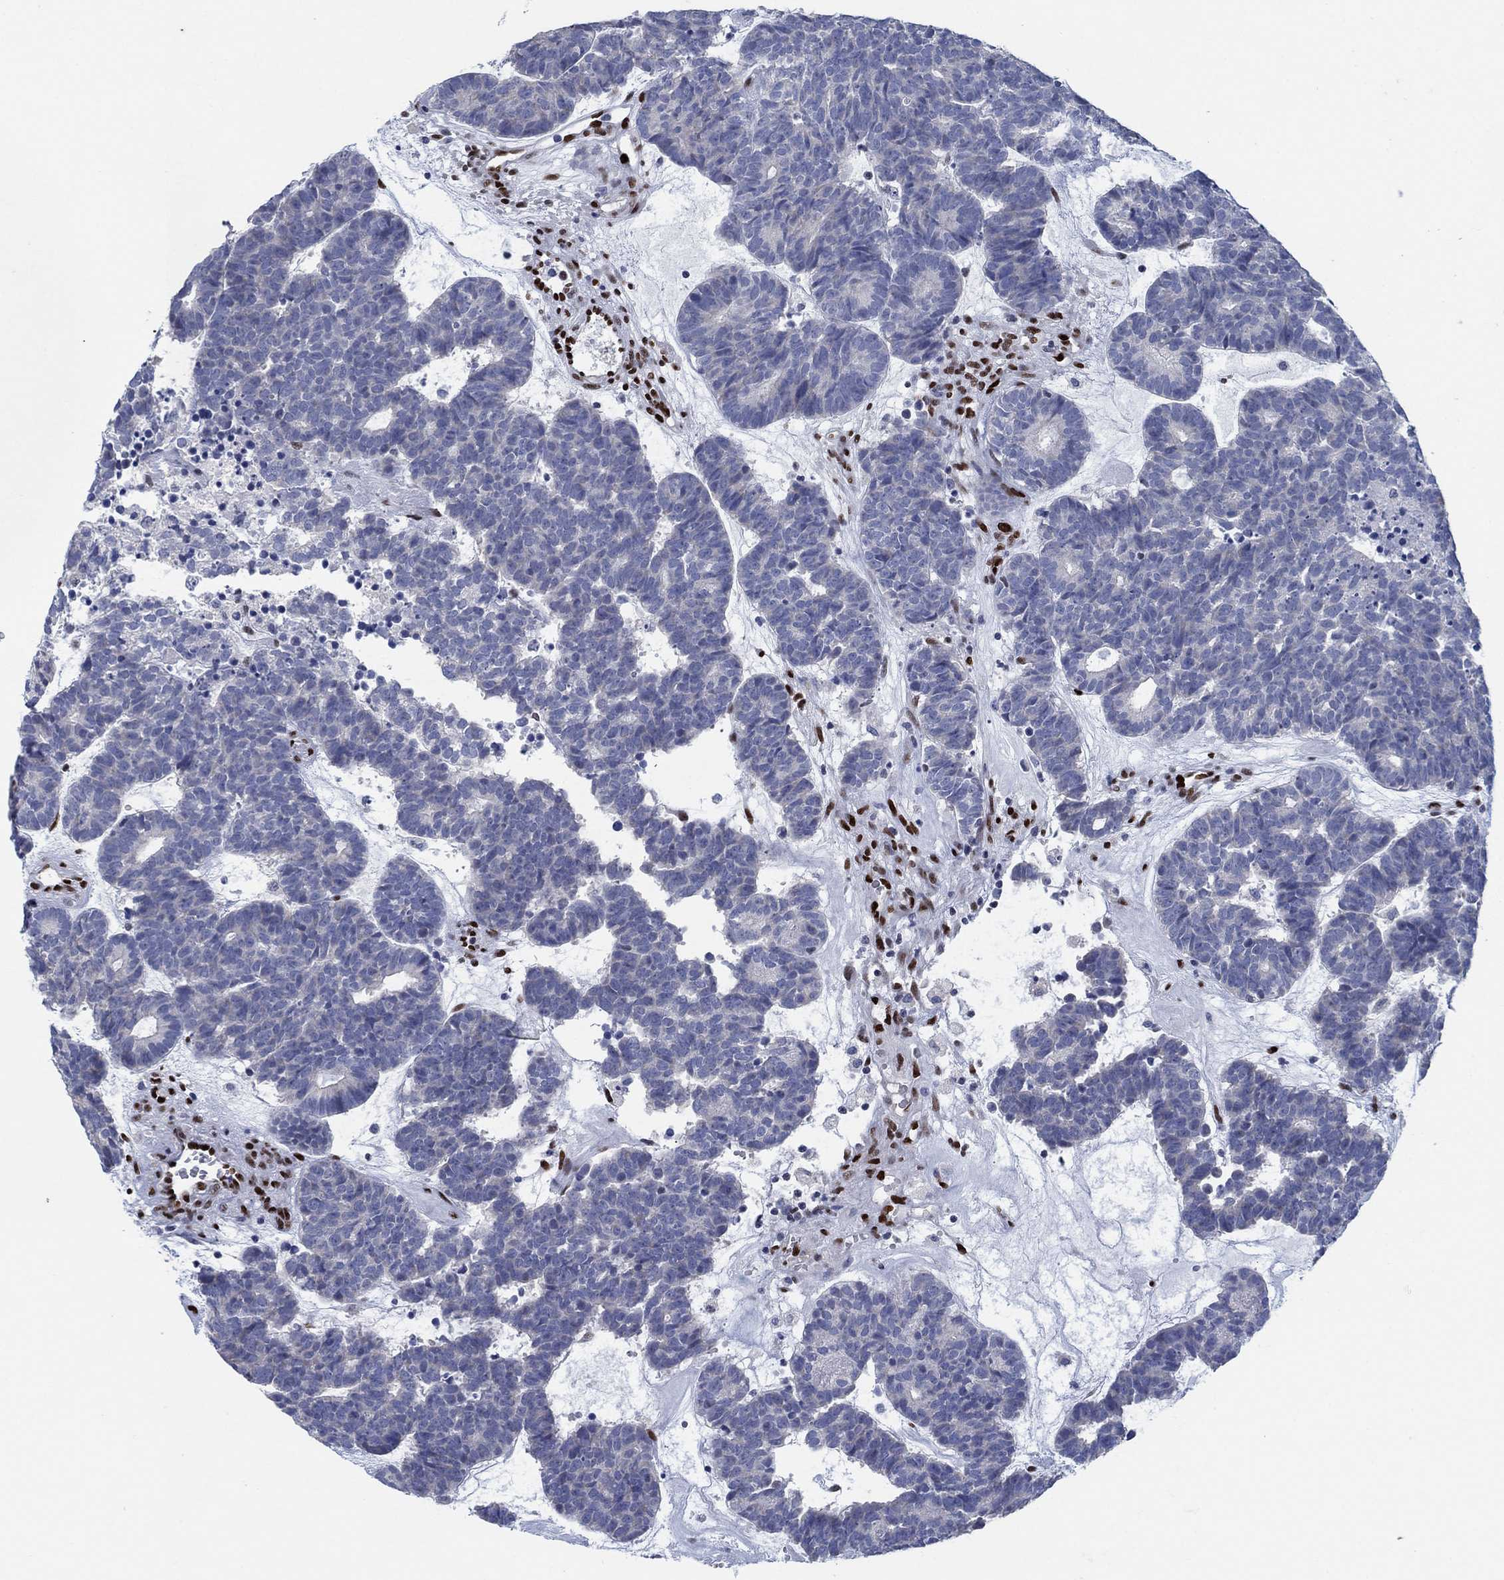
{"staining": {"intensity": "negative", "quantity": "none", "location": "none"}, "tissue": "head and neck cancer", "cell_type": "Tumor cells", "image_type": "cancer", "snomed": [{"axis": "morphology", "description": "Adenocarcinoma, NOS"}, {"axis": "topography", "description": "Head-Neck"}], "caption": "High magnification brightfield microscopy of adenocarcinoma (head and neck) stained with DAB (brown) and counterstained with hematoxylin (blue): tumor cells show no significant staining.", "gene": "ZEB1", "patient": {"sex": "female", "age": 81}}